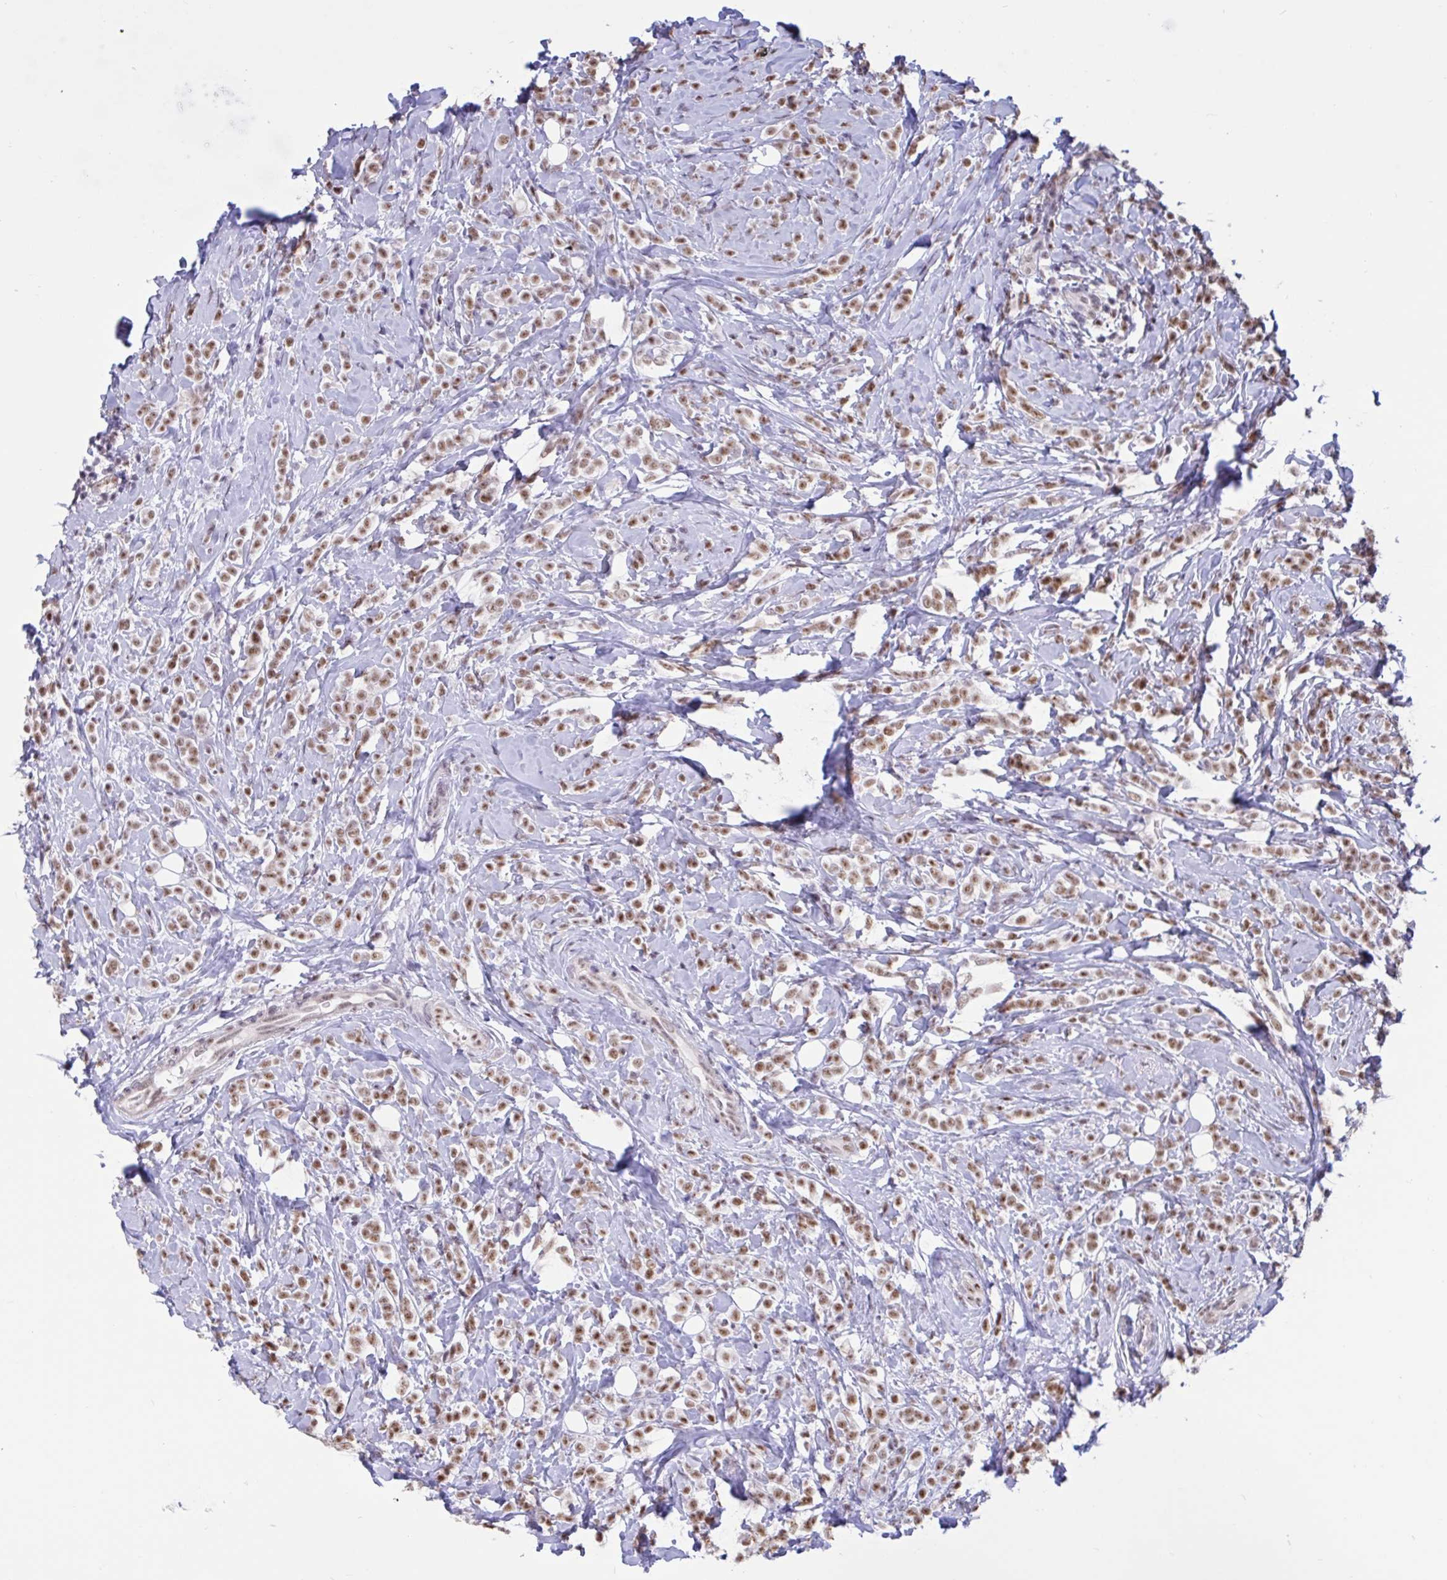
{"staining": {"intensity": "moderate", "quantity": ">75%", "location": "nuclear"}, "tissue": "breast cancer", "cell_type": "Tumor cells", "image_type": "cancer", "snomed": [{"axis": "morphology", "description": "Lobular carcinoma"}, {"axis": "topography", "description": "Breast"}], "caption": "The histopathology image demonstrates staining of breast cancer (lobular carcinoma), revealing moderate nuclear protein expression (brown color) within tumor cells.", "gene": "DDX39A", "patient": {"sex": "female", "age": 49}}